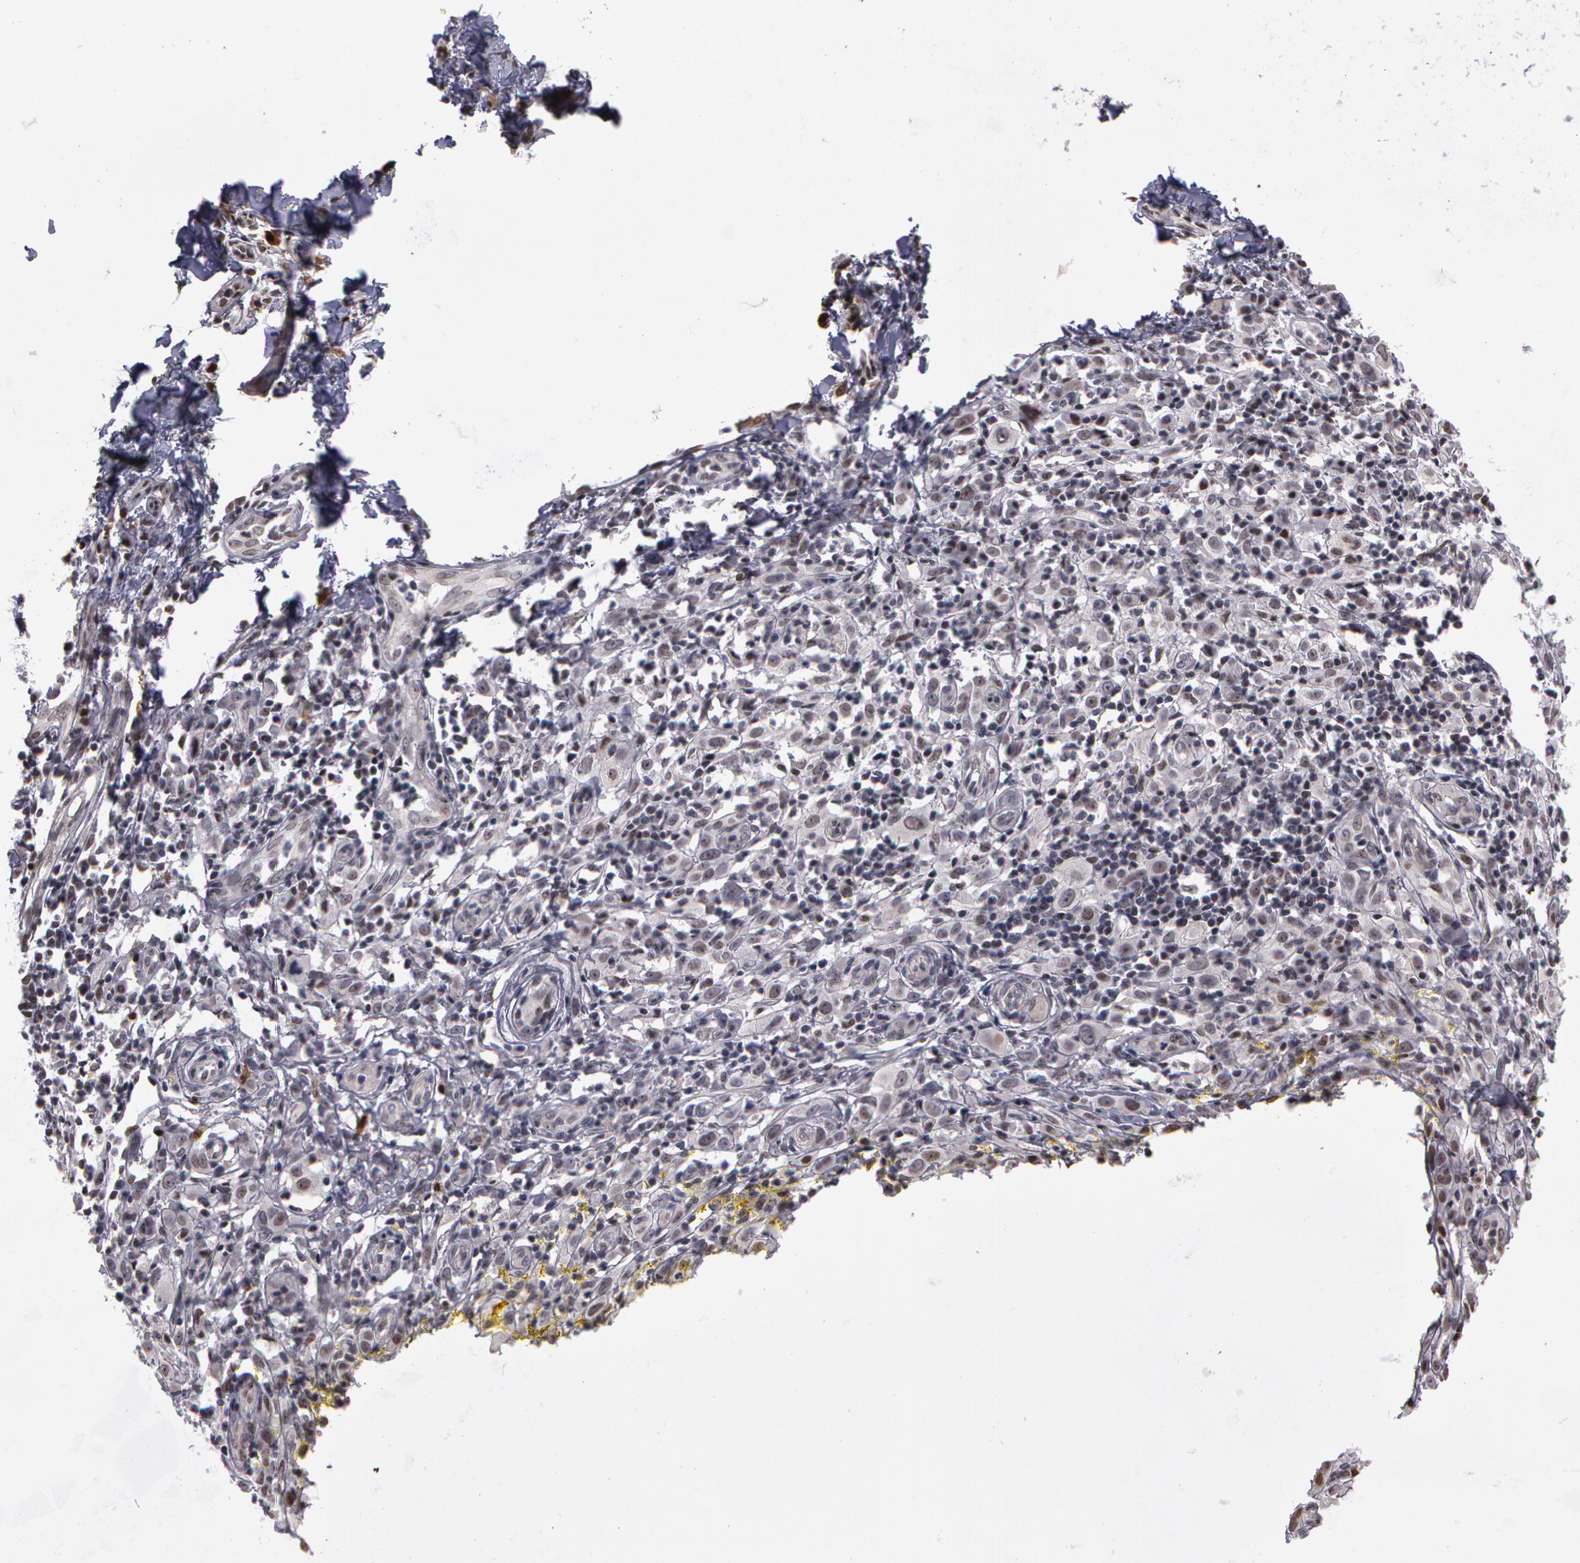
{"staining": {"intensity": "weak", "quantity": "<25%", "location": "nuclear"}, "tissue": "melanoma", "cell_type": "Tumor cells", "image_type": "cancer", "snomed": [{"axis": "morphology", "description": "Malignant melanoma, NOS"}, {"axis": "topography", "description": "Skin"}], "caption": "Tumor cells are negative for protein expression in human malignant melanoma.", "gene": "PRICKLE1", "patient": {"sex": "female", "age": 52}}